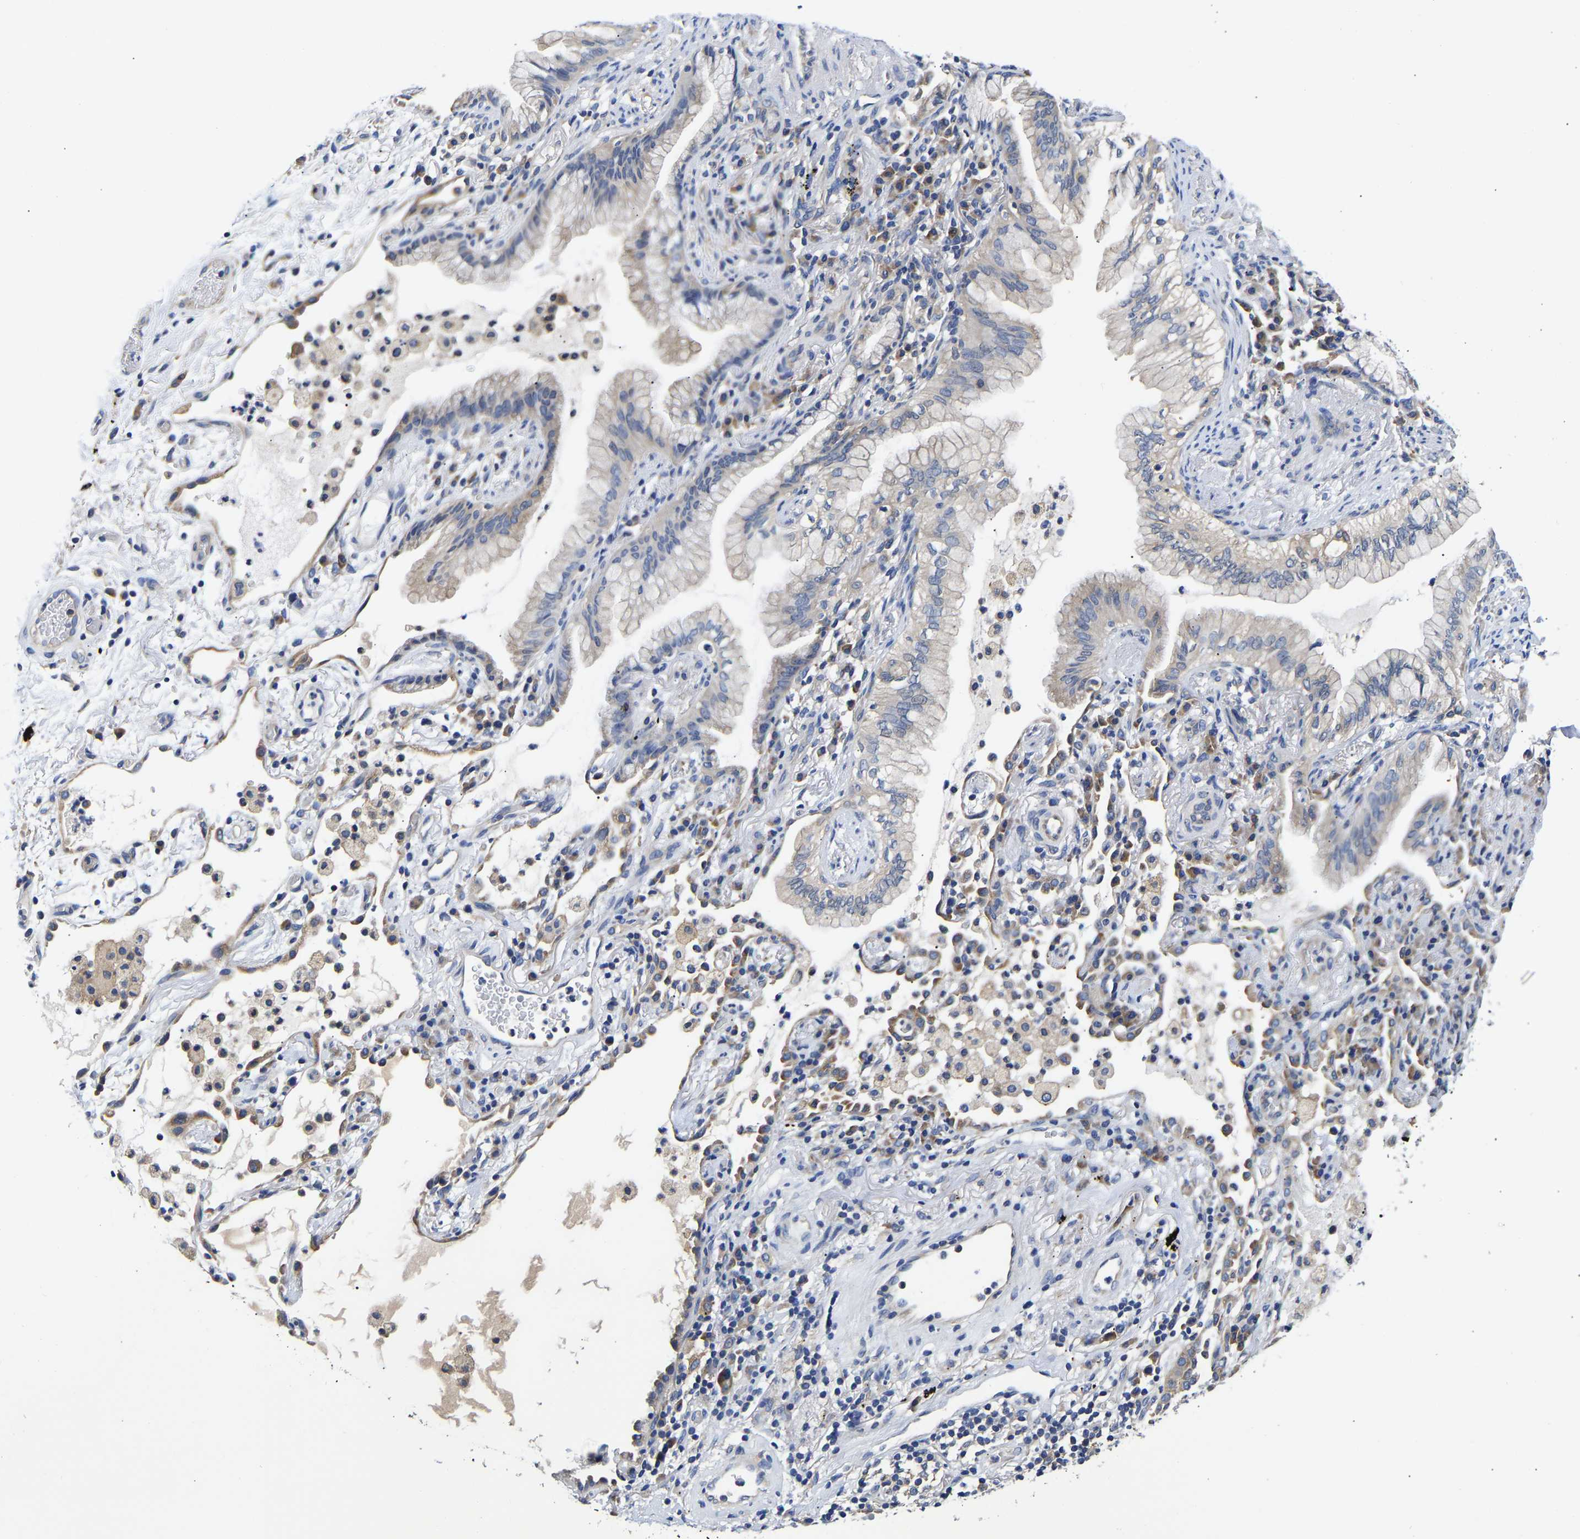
{"staining": {"intensity": "negative", "quantity": "none", "location": "none"}, "tissue": "lung cancer", "cell_type": "Tumor cells", "image_type": "cancer", "snomed": [{"axis": "morphology", "description": "Adenocarcinoma, NOS"}, {"axis": "topography", "description": "Lung"}], "caption": "High power microscopy image of an immunohistochemistry (IHC) image of adenocarcinoma (lung), revealing no significant positivity in tumor cells. (DAB (3,3'-diaminobenzidine) immunohistochemistry, high magnification).", "gene": "CCDC6", "patient": {"sex": "female", "age": 70}}